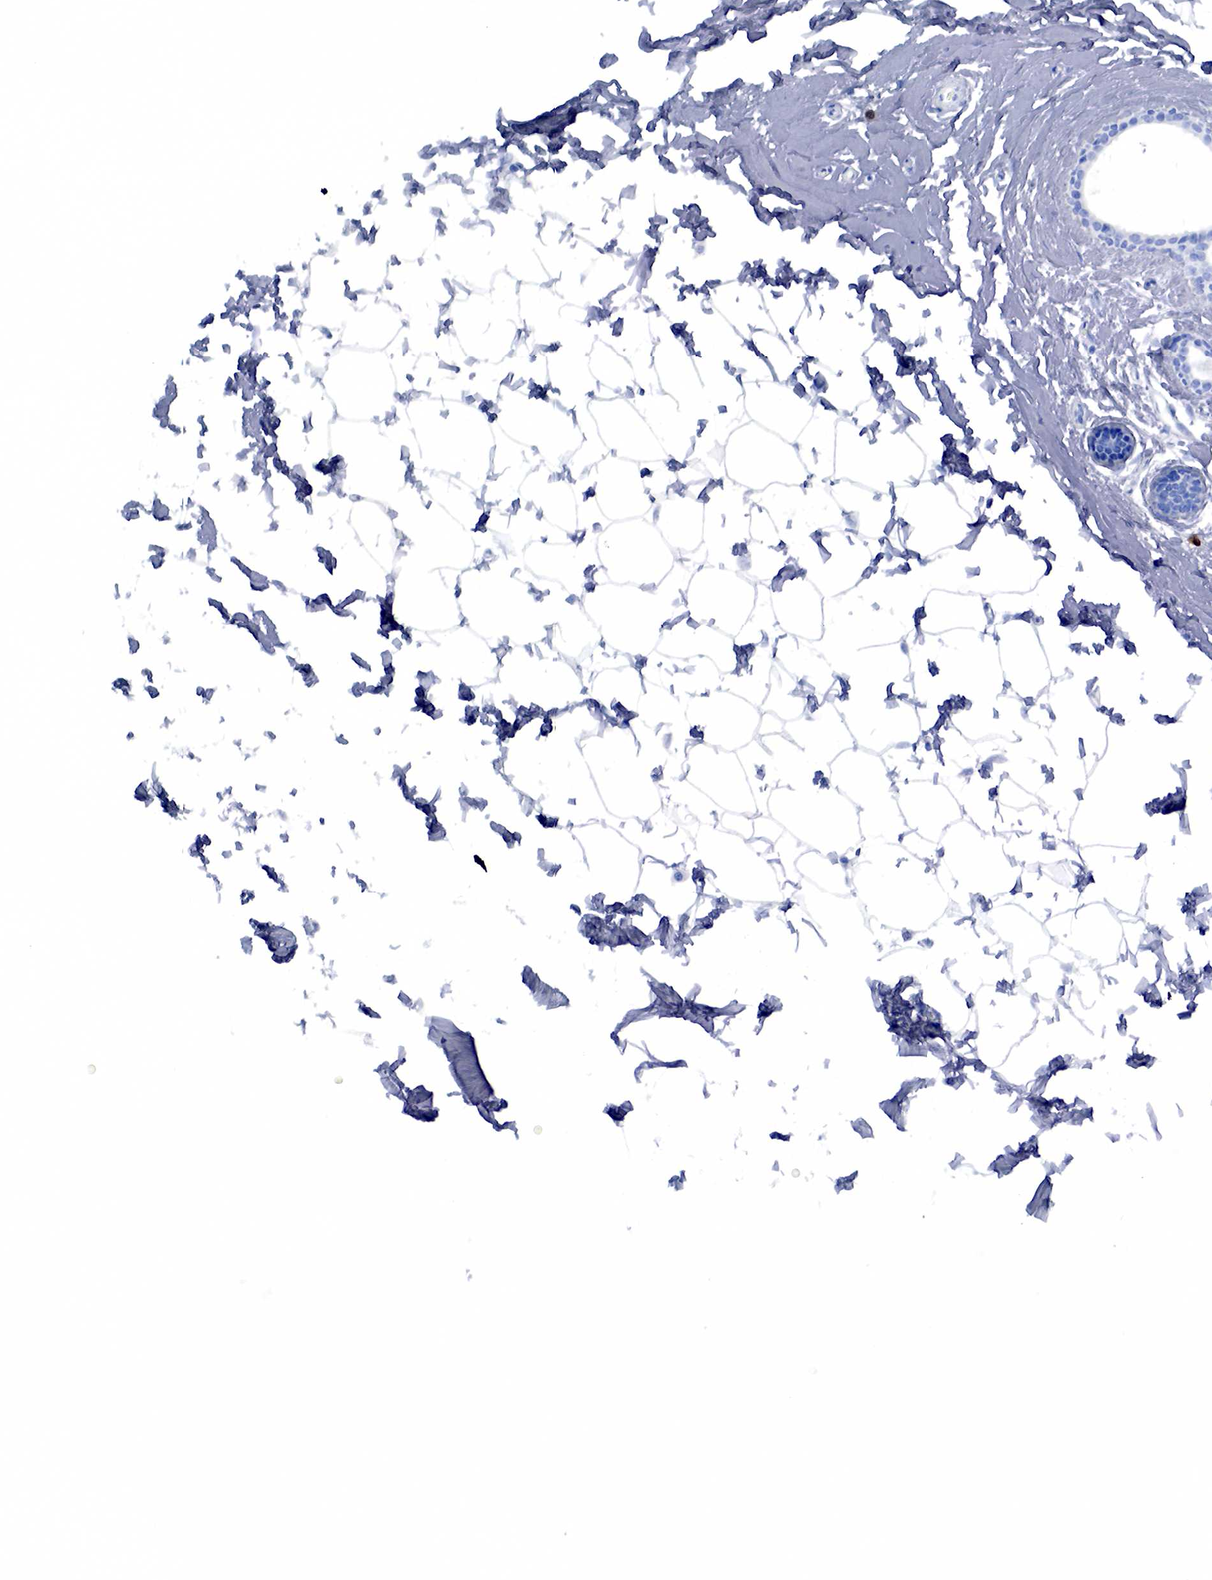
{"staining": {"intensity": "negative", "quantity": "none", "location": "none"}, "tissue": "adipose tissue", "cell_type": "Adipocytes", "image_type": "normal", "snomed": [{"axis": "morphology", "description": "Normal tissue, NOS"}, {"axis": "topography", "description": "Breast"}], "caption": "DAB (3,3'-diaminobenzidine) immunohistochemical staining of unremarkable adipose tissue displays no significant expression in adipocytes. (Stains: DAB (3,3'-diaminobenzidine) immunohistochemistry with hematoxylin counter stain, Microscopy: brightfield microscopy at high magnification).", "gene": "CD79A", "patient": {"sex": "female", "age": 45}}